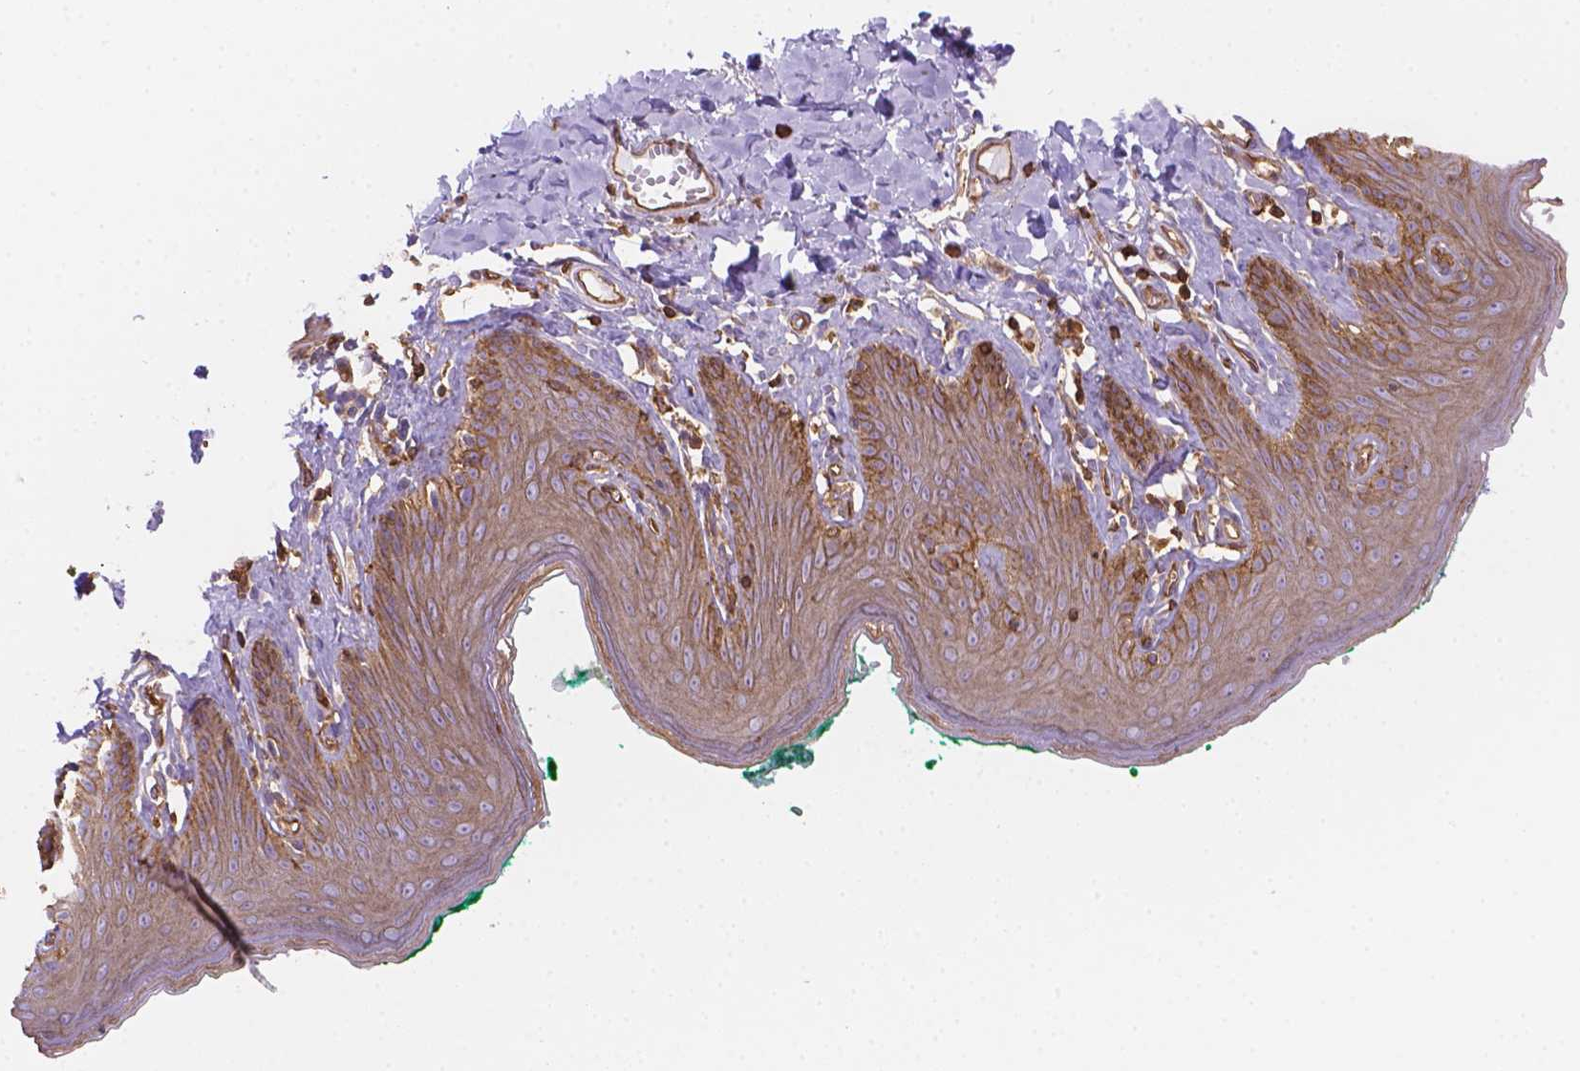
{"staining": {"intensity": "moderate", "quantity": ">75%", "location": "cytoplasmic/membranous"}, "tissue": "skin", "cell_type": "Epidermal cells", "image_type": "normal", "snomed": [{"axis": "morphology", "description": "Normal tissue, NOS"}, {"axis": "topography", "description": "Vulva"}, {"axis": "topography", "description": "Peripheral nerve tissue"}], "caption": "Immunohistochemical staining of benign skin reveals moderate cytoplasmic/membranous protein positivity in approximately >75% of epidermal cells.", "gene": "DMWD", "patient": {"sex": "female", "age": 66}}